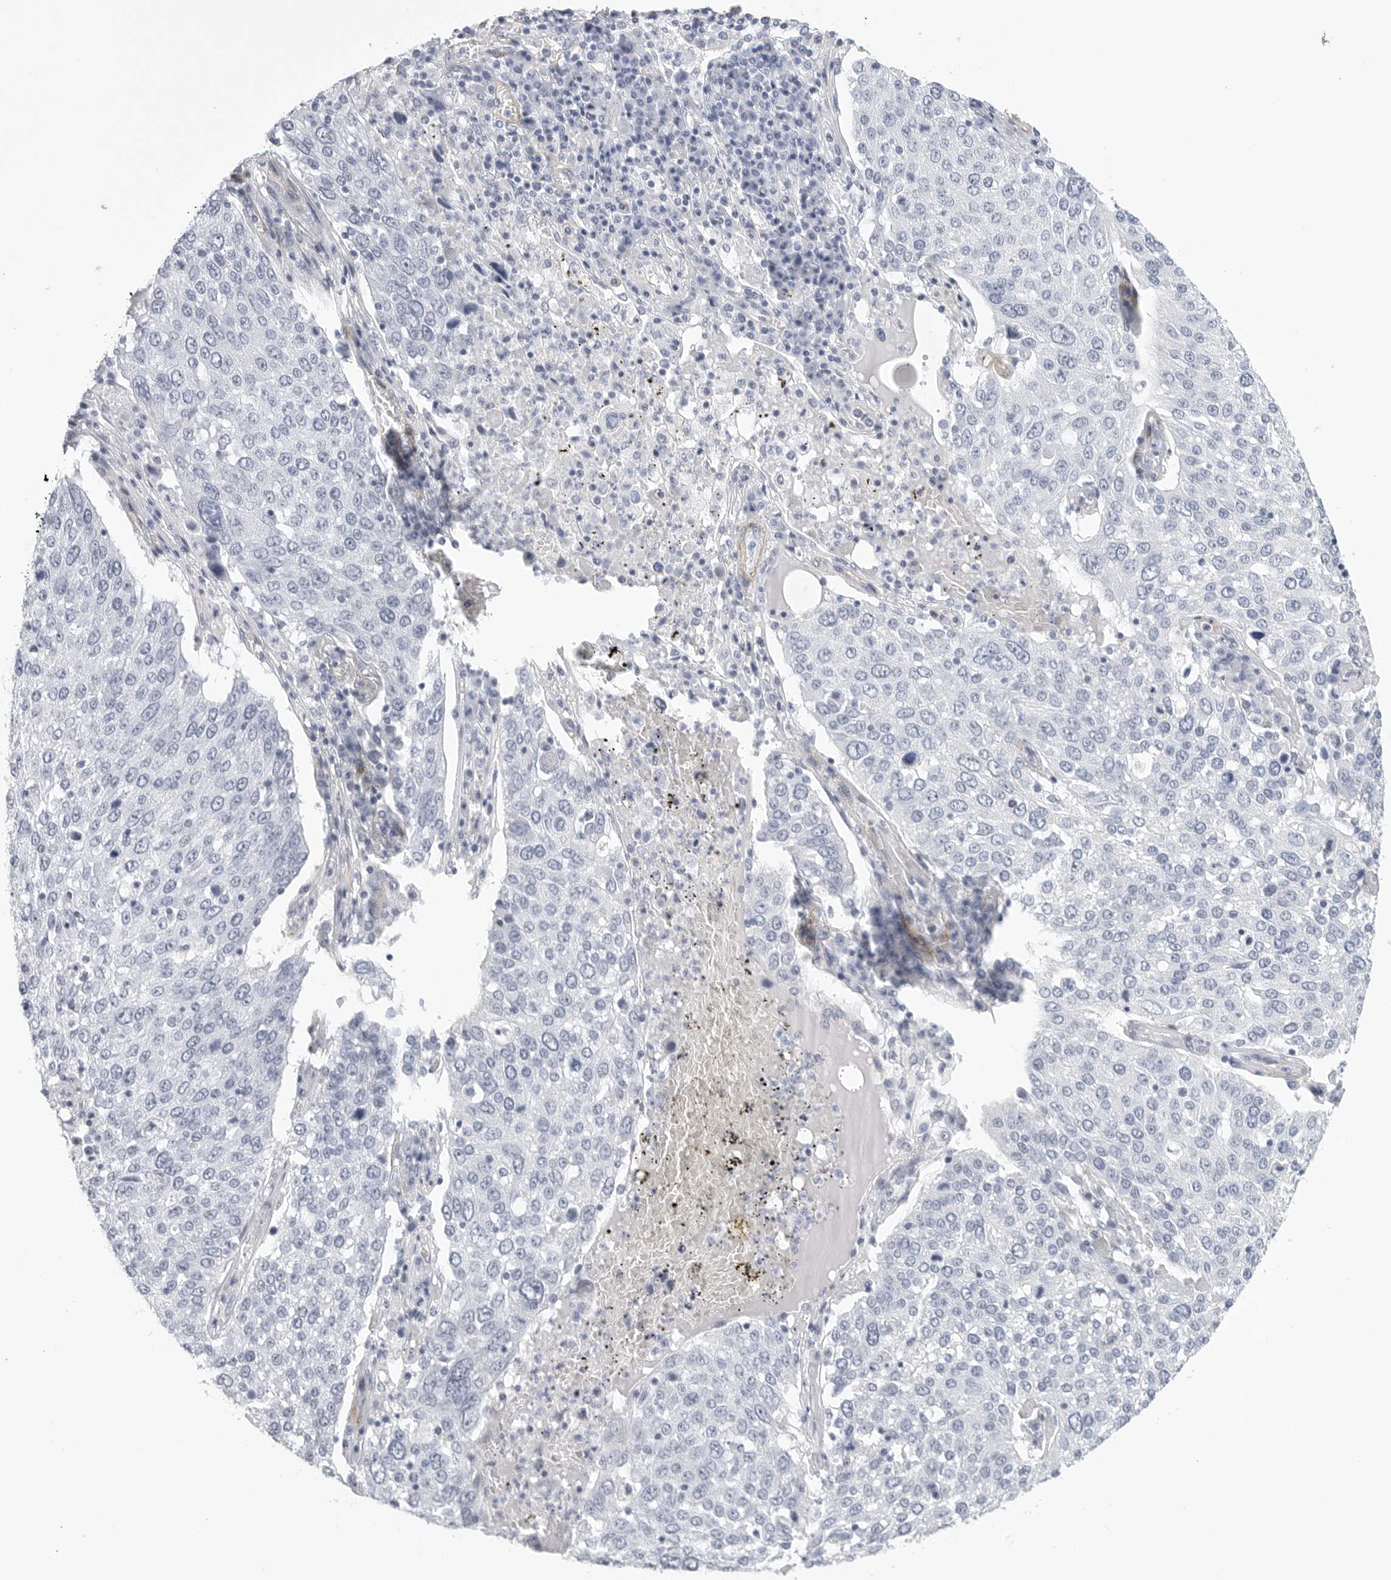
{"staining": {"intensity": "negative", "quantity": "none", "location": "none"}, "tissue": "lung cancer", "cell_type": "Tumor cells", "image_type": "cancer", "snomed": [{"axis": "morphology", "description": "Squamous cell carcinoma, NOS"}, {"axis": "topography", "description": "Lung"}], "caption": "DAB (3,3'-diaminobenzidine) immunohistochemical staining of lung squamous cell carcinoma reveals no significant expression in tumor cells. (DAB (3,3'-diaminobenzidine) IHC visualized using brightfield microscopy, high magnification).", "gene": "TNR", "patient": {"sex": "male", "age": 65}}